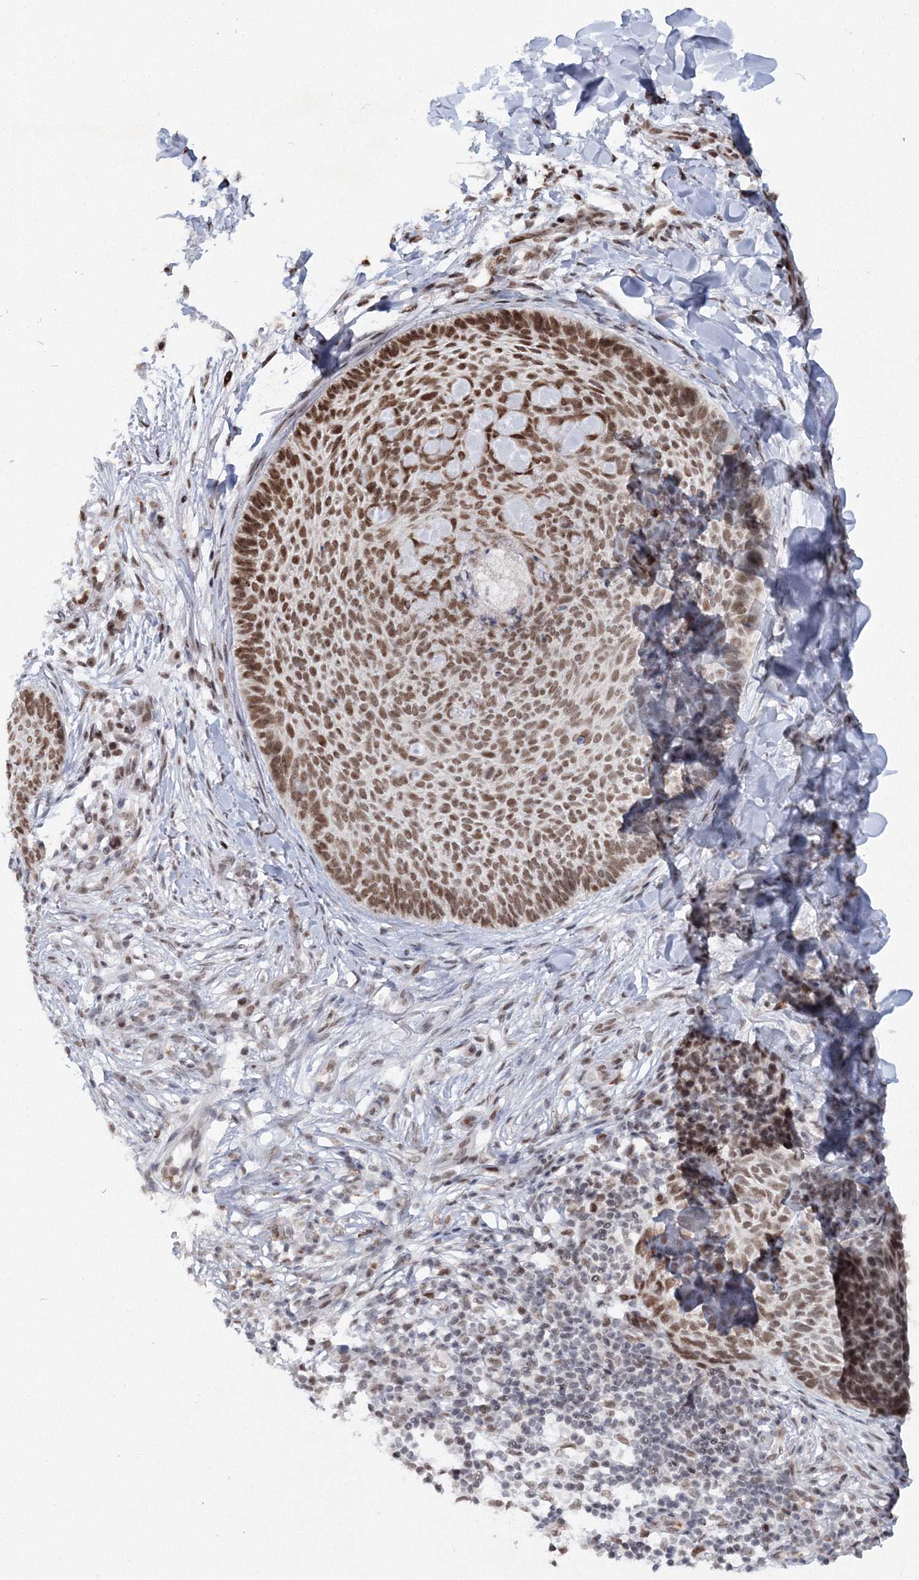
{"staining": {"intensity": "moderate", "quantity": ">75%", "location": "nuclear"}, "tissue": "skin cancer", "cell_type": "Tumor cells", "image_type": "cancer", "snomed": [{"axis": "morphology", "description": "Normal tissue, NOS"}, {"axis": "morphology", "description": "Basal cell carcinoma"}, {"axis": "topography", "description": "Skin"}], "caption": "Immunohistochemical staining of human skin basal cell carcinoma reveals medium levels of moderate nuclear protein positivity in approximately >75% of tumor cells.", "gene": "C3orf33", "patient": {"sex": "male", "age": 50}}